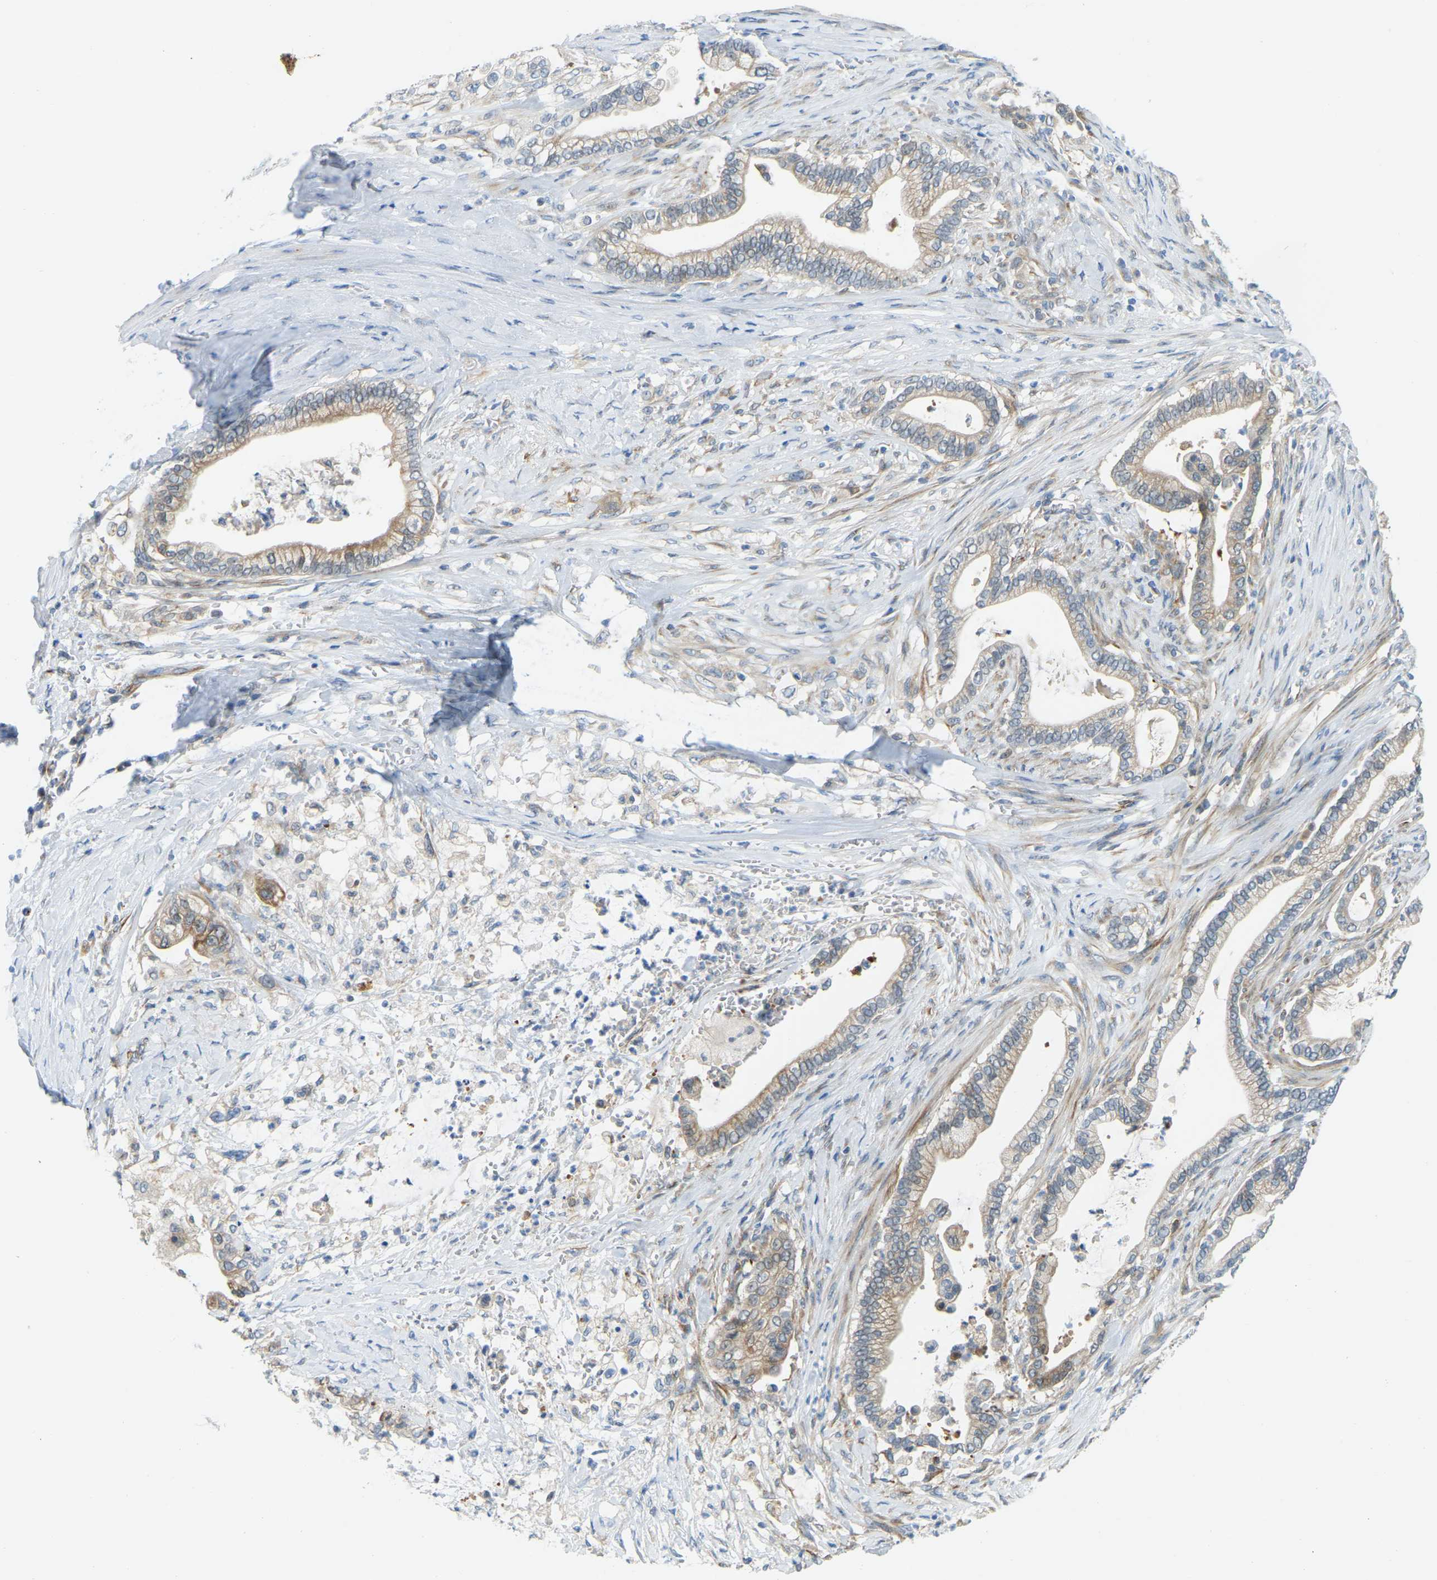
{"staining": {"intensity": "moderate", "quantity": ">75%", "location": "cytoplasmic/membranous"}, "tissue": "pancreatic cancer", "cell_type": "Tumor cells", "image_type": "cancer", "snomed": [{"axis": "morphology", "description": "Adenocarcinoma, NOS"}, {"axis": "topography", "description": "Pancreas"}], "caption": "Immunohistochemical staining of pancreatic cancer displays moderate cytoplasmic/membranous protein positivity in about >75% of tumor cells. Nuclei are stained in blue.", "gene": "NME8", "patient": {"sex": "male", "age": 69}}